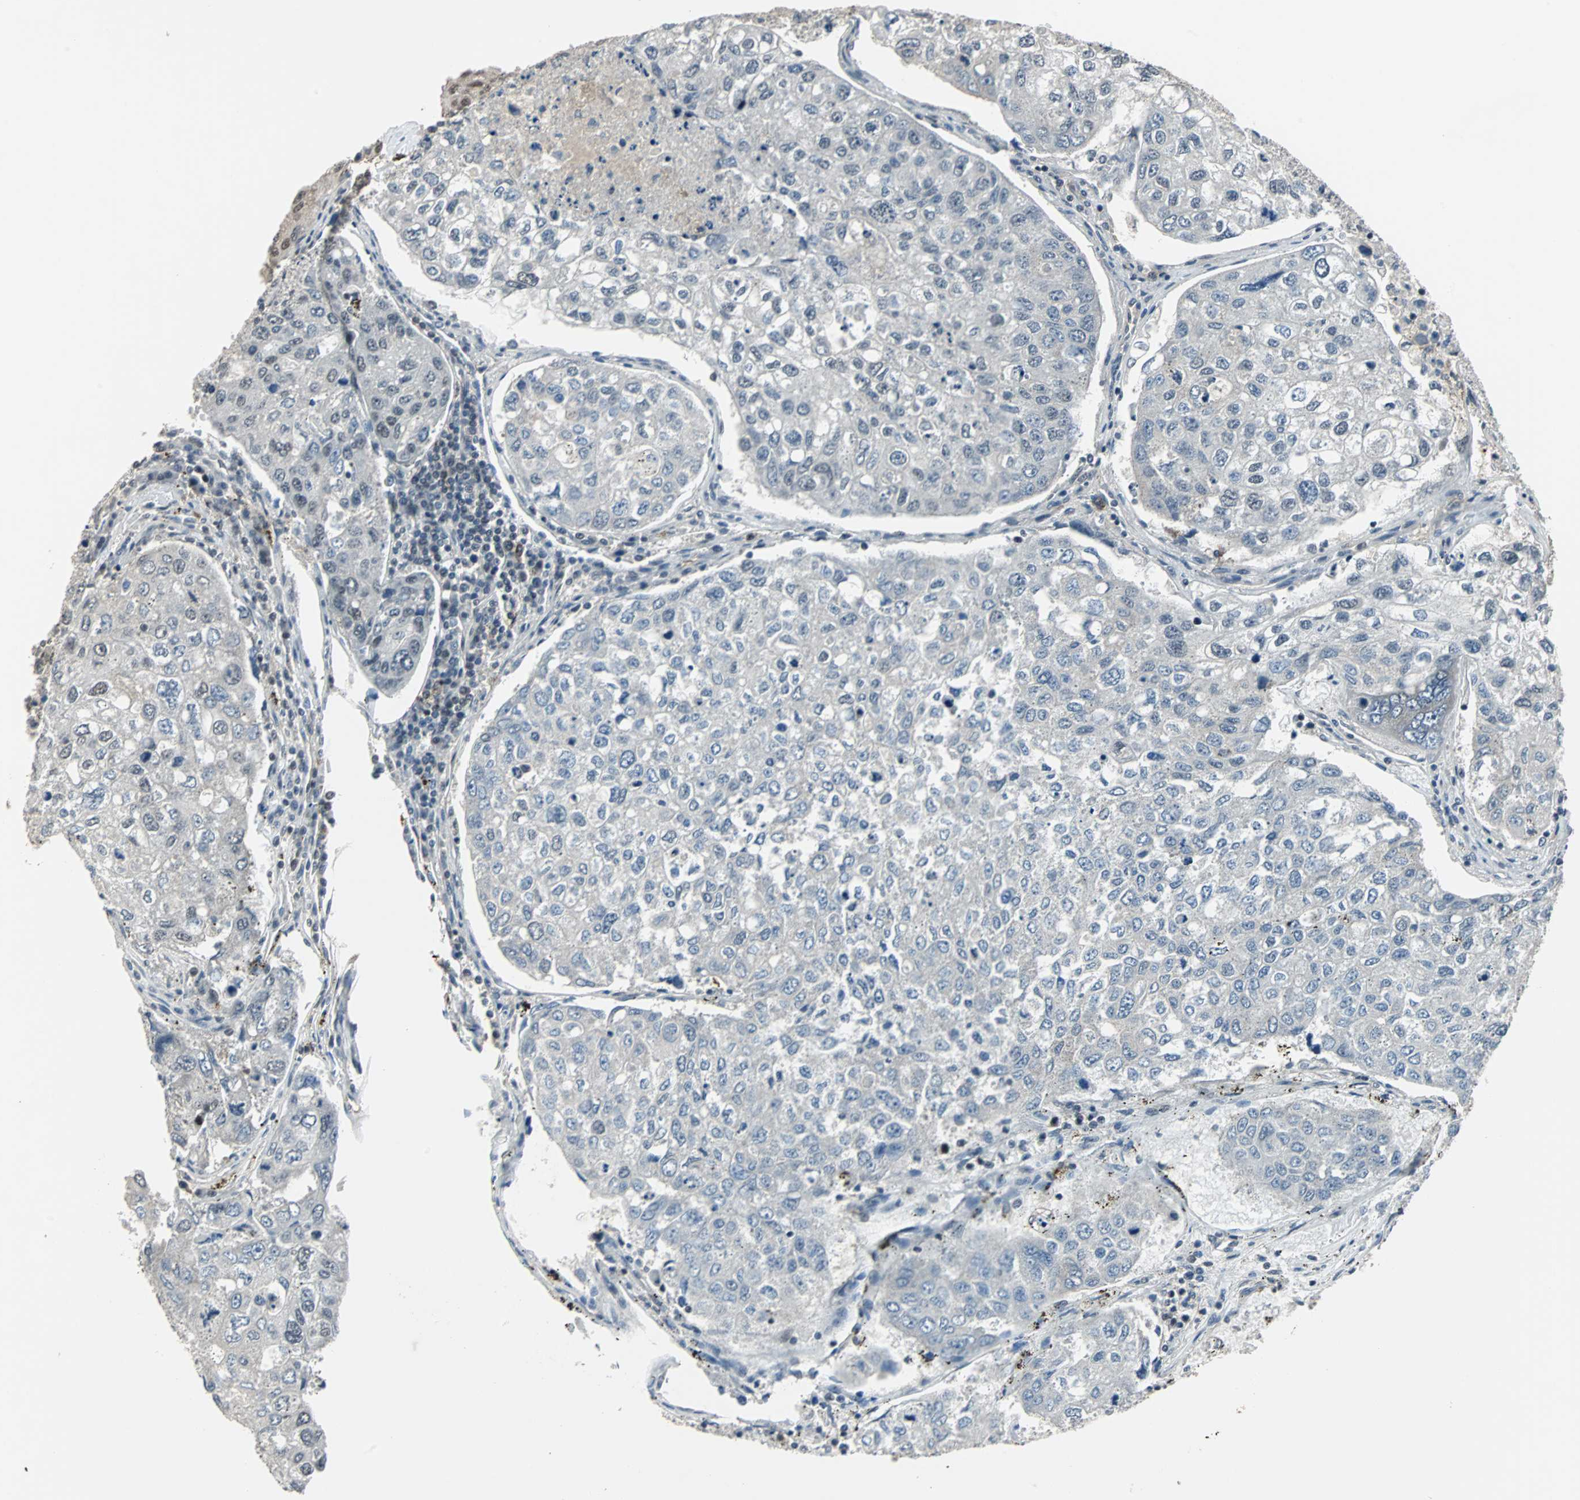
{"staining": {"intensity": "negative", "quantity": "none", "location": "none"}, "tissue": "urothelial cancer", "cell_type": "Tumor cells", "image_type": "cancer", "snomed": [{"axis": "morphology", "description": "Urothelial carcinoma, High grade"}, {"axis": "topography", "description": "Lymph node"}, {"axis": "topography", "description": "Urinary bladder"}], "caption": "Tumor cells are negative for protein expression in human urothelial cancer.", "gene": "MKX", "patient": {"sex": "male", "age": 51}}